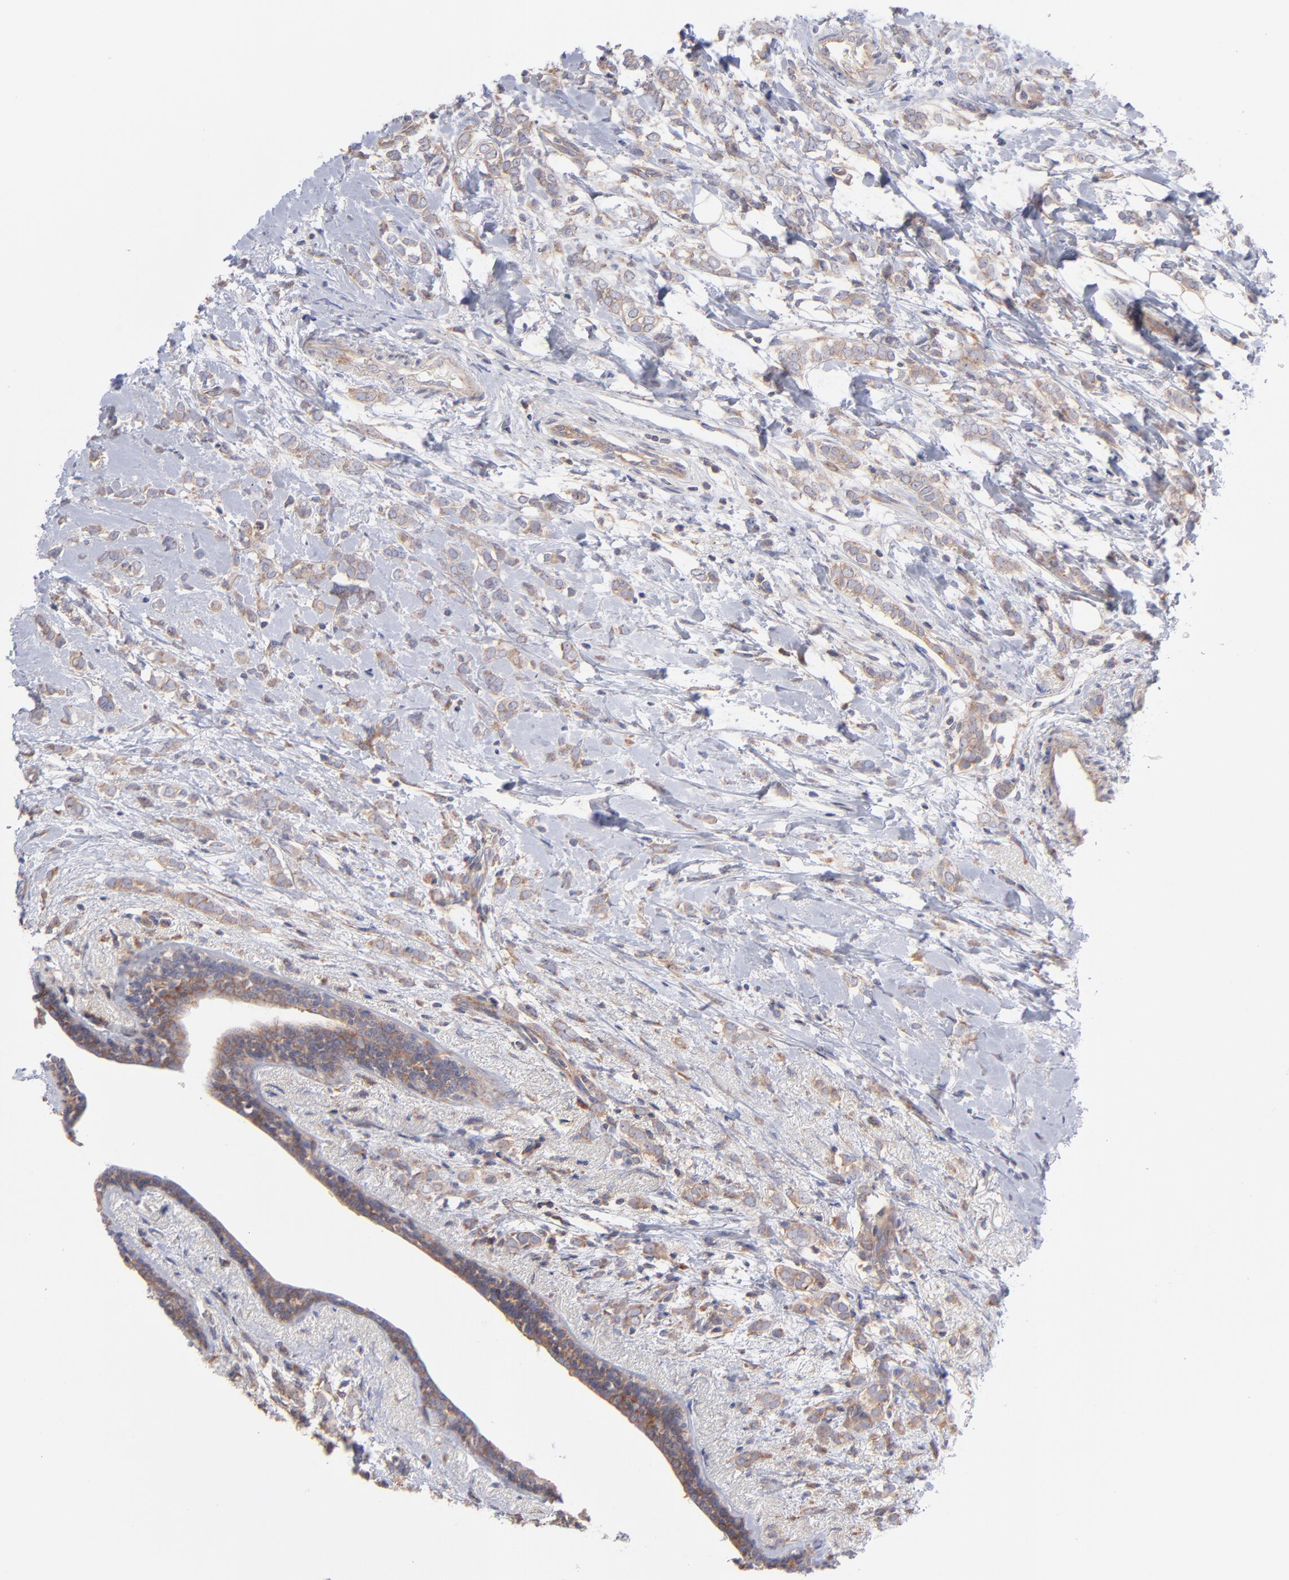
{"staining": {"intensity": "weak", "quantity": "<25%", "location": "cytoplasmic/membranous"}, "tissue": "breast cancer", "cell_type": "Tumor cells", "image_type": "cancer", "snomed": [{"axis": "morphology", "description": "Normal tissue, NOS"}, {"axis": "morphology", "description": "Lobular carcinoma"}, {"axis": "topography", "description": "Breast"}], "caption": "An image of human breast cancer (lobular carcinoma) is negative for staining in tumor cells.", "gene": "RPLP0", "patient": {"sex": "female", "age": 47}}